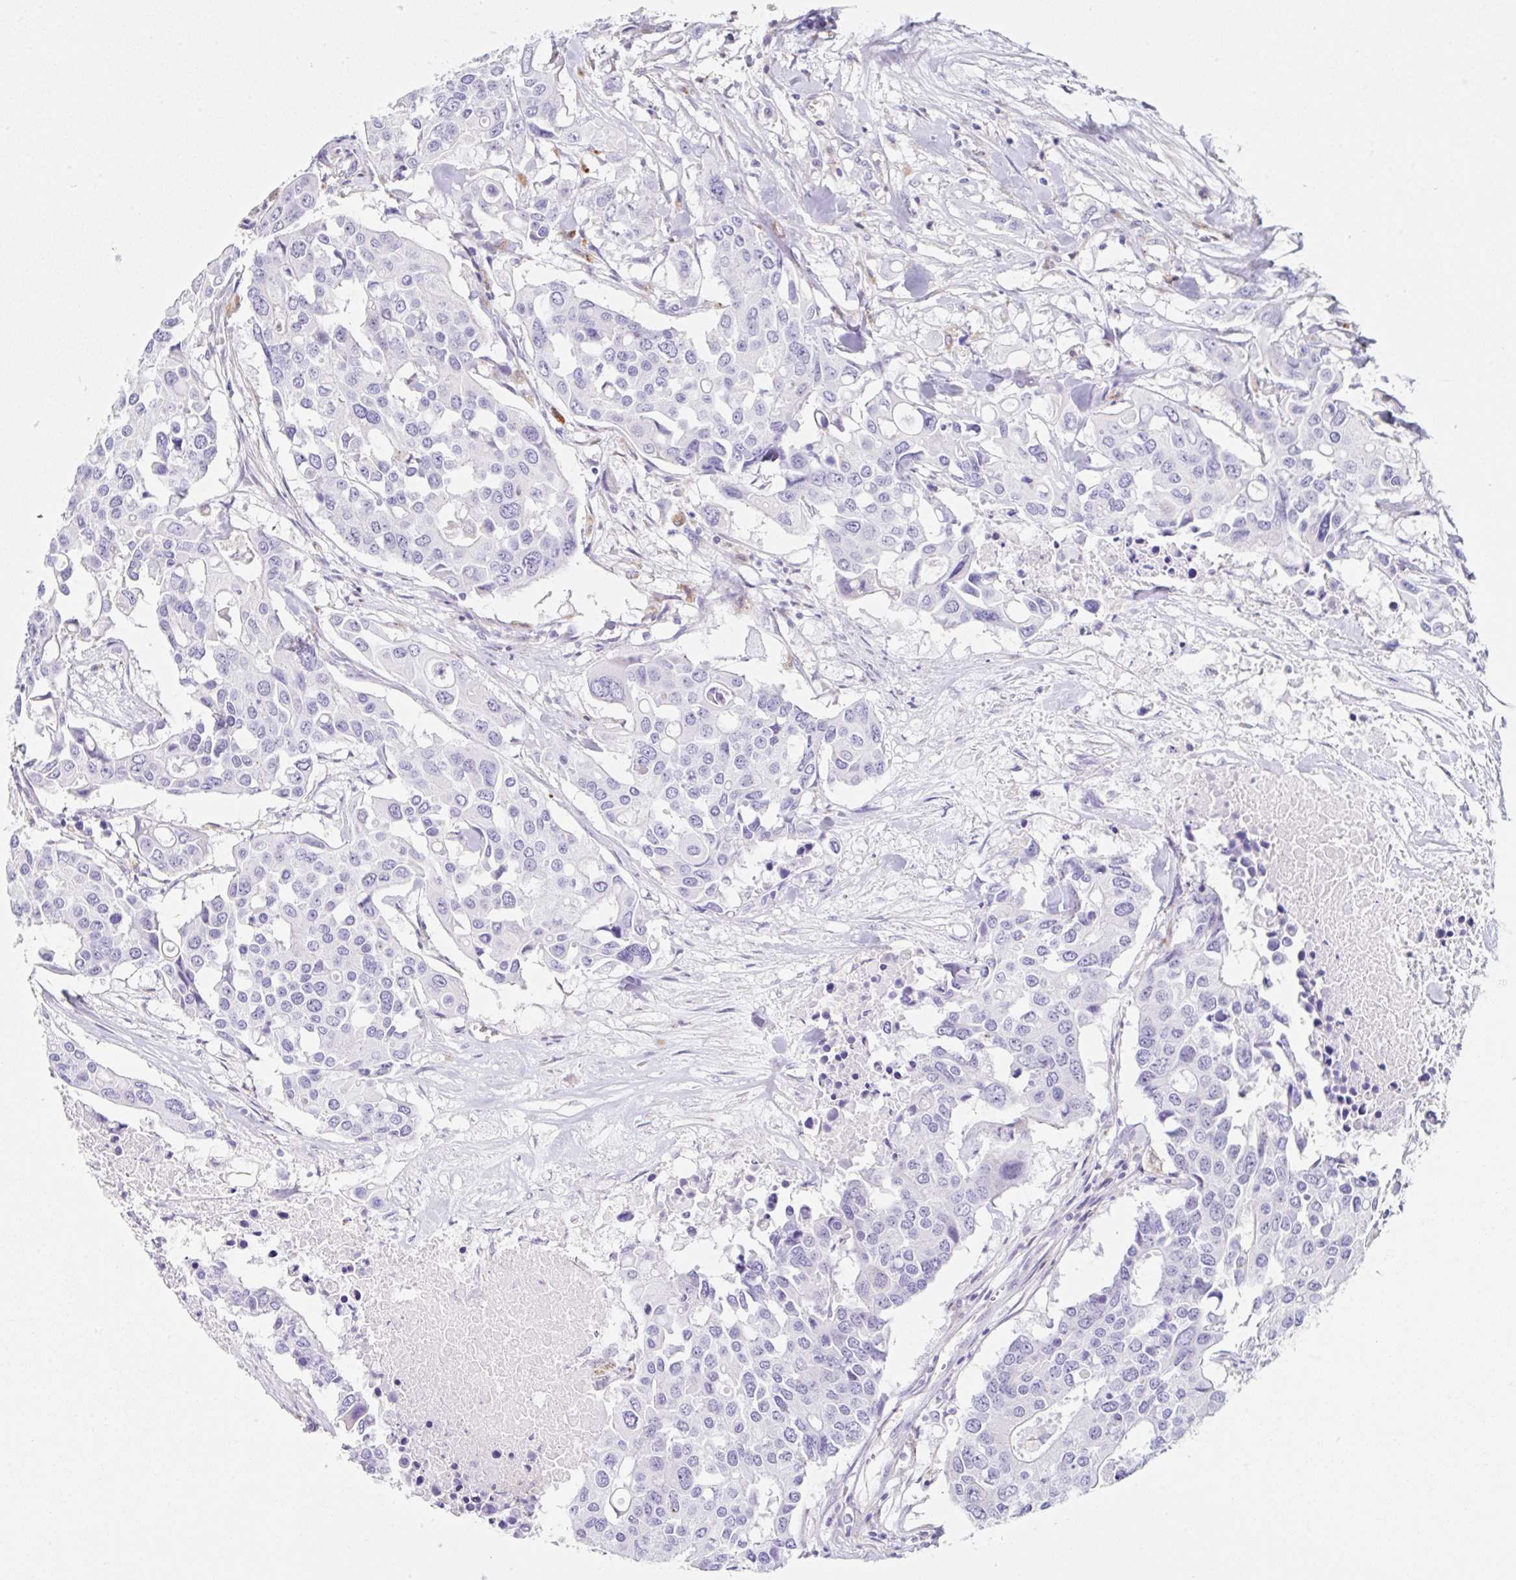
{"staining": {"intensity": "negative", "quantity": "none", "location": "none"}, "tissue": "colorectal cancer", "cell_type": "Tumor cells", "image_type": "cancer", "snomed": [{"axis": "morphology", "description": "Adenocarcinoma, NOS"}, {"axis": "topography", "description": "Colon"}], "caption": "Immunohistochemistry image of human colorectal cancer (adenocarcinoma) stained for a protein (brown), which reveals no positivity in tumor cells.", "gene": "DKK4", "patient": {"sex": "male", "age": 77}}